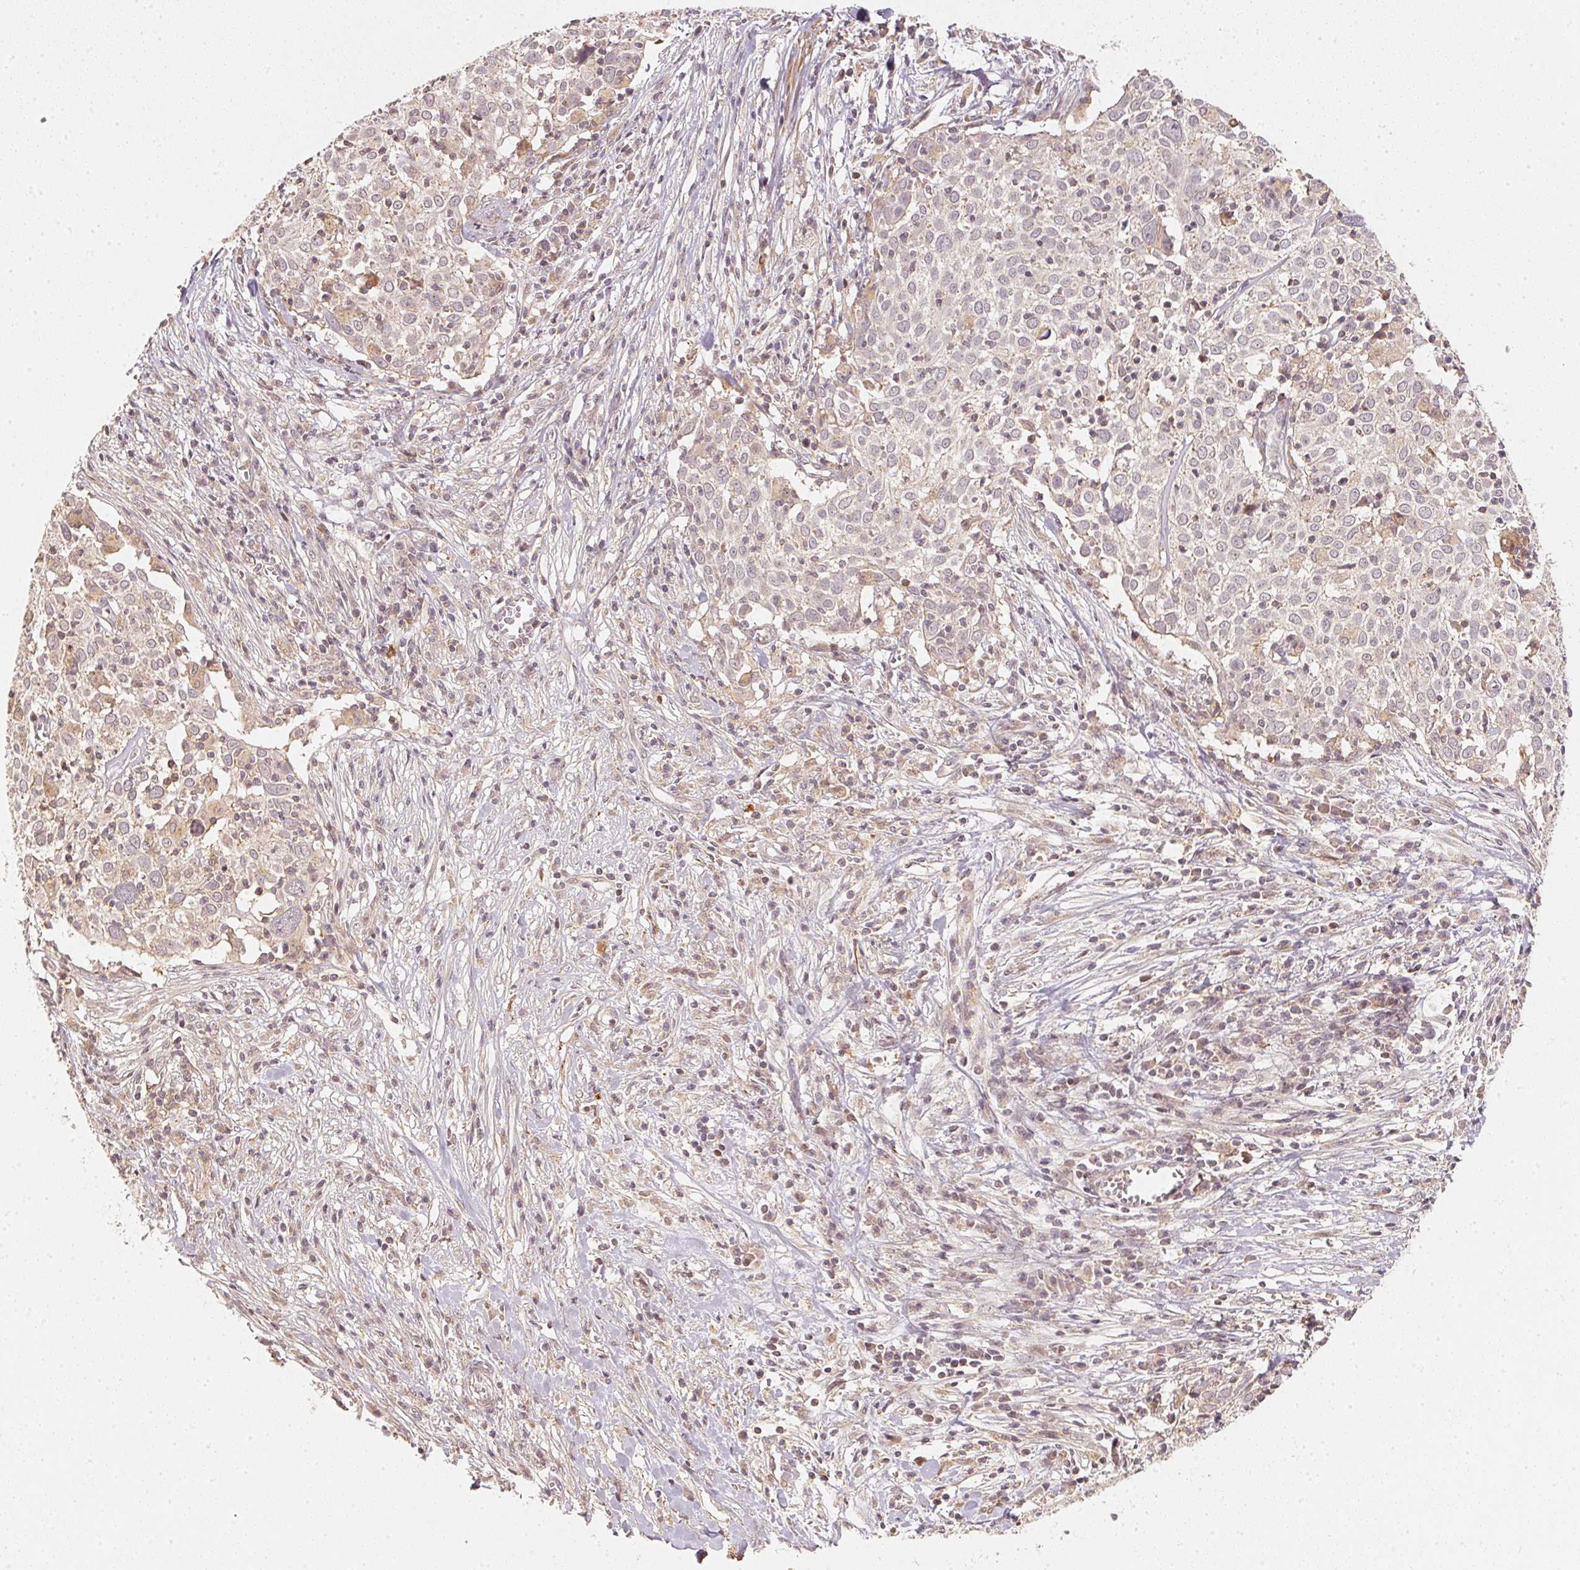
{"staining": {"intensity": "negative", "quantity": "none", "location": "none"}, "tissue": "cervical cancer", "cell_type": "Tumor cells", "image_type": "cancer", "snomed": [{"axis": "morphology", "description": "Squamous cell carcinoma, NOS"}, {"axis": "topography", "description": "Cervix"}], "caption": "Immunohistochemistry (IHC) micrograph of neoplastic tissue: human squamous cell carcinoma (cervical) stained with DAB exhibits no significant protein expression in tumor cells.", "gene": "SERPINE1", "patient": {"sex": "female", "age": 39}}